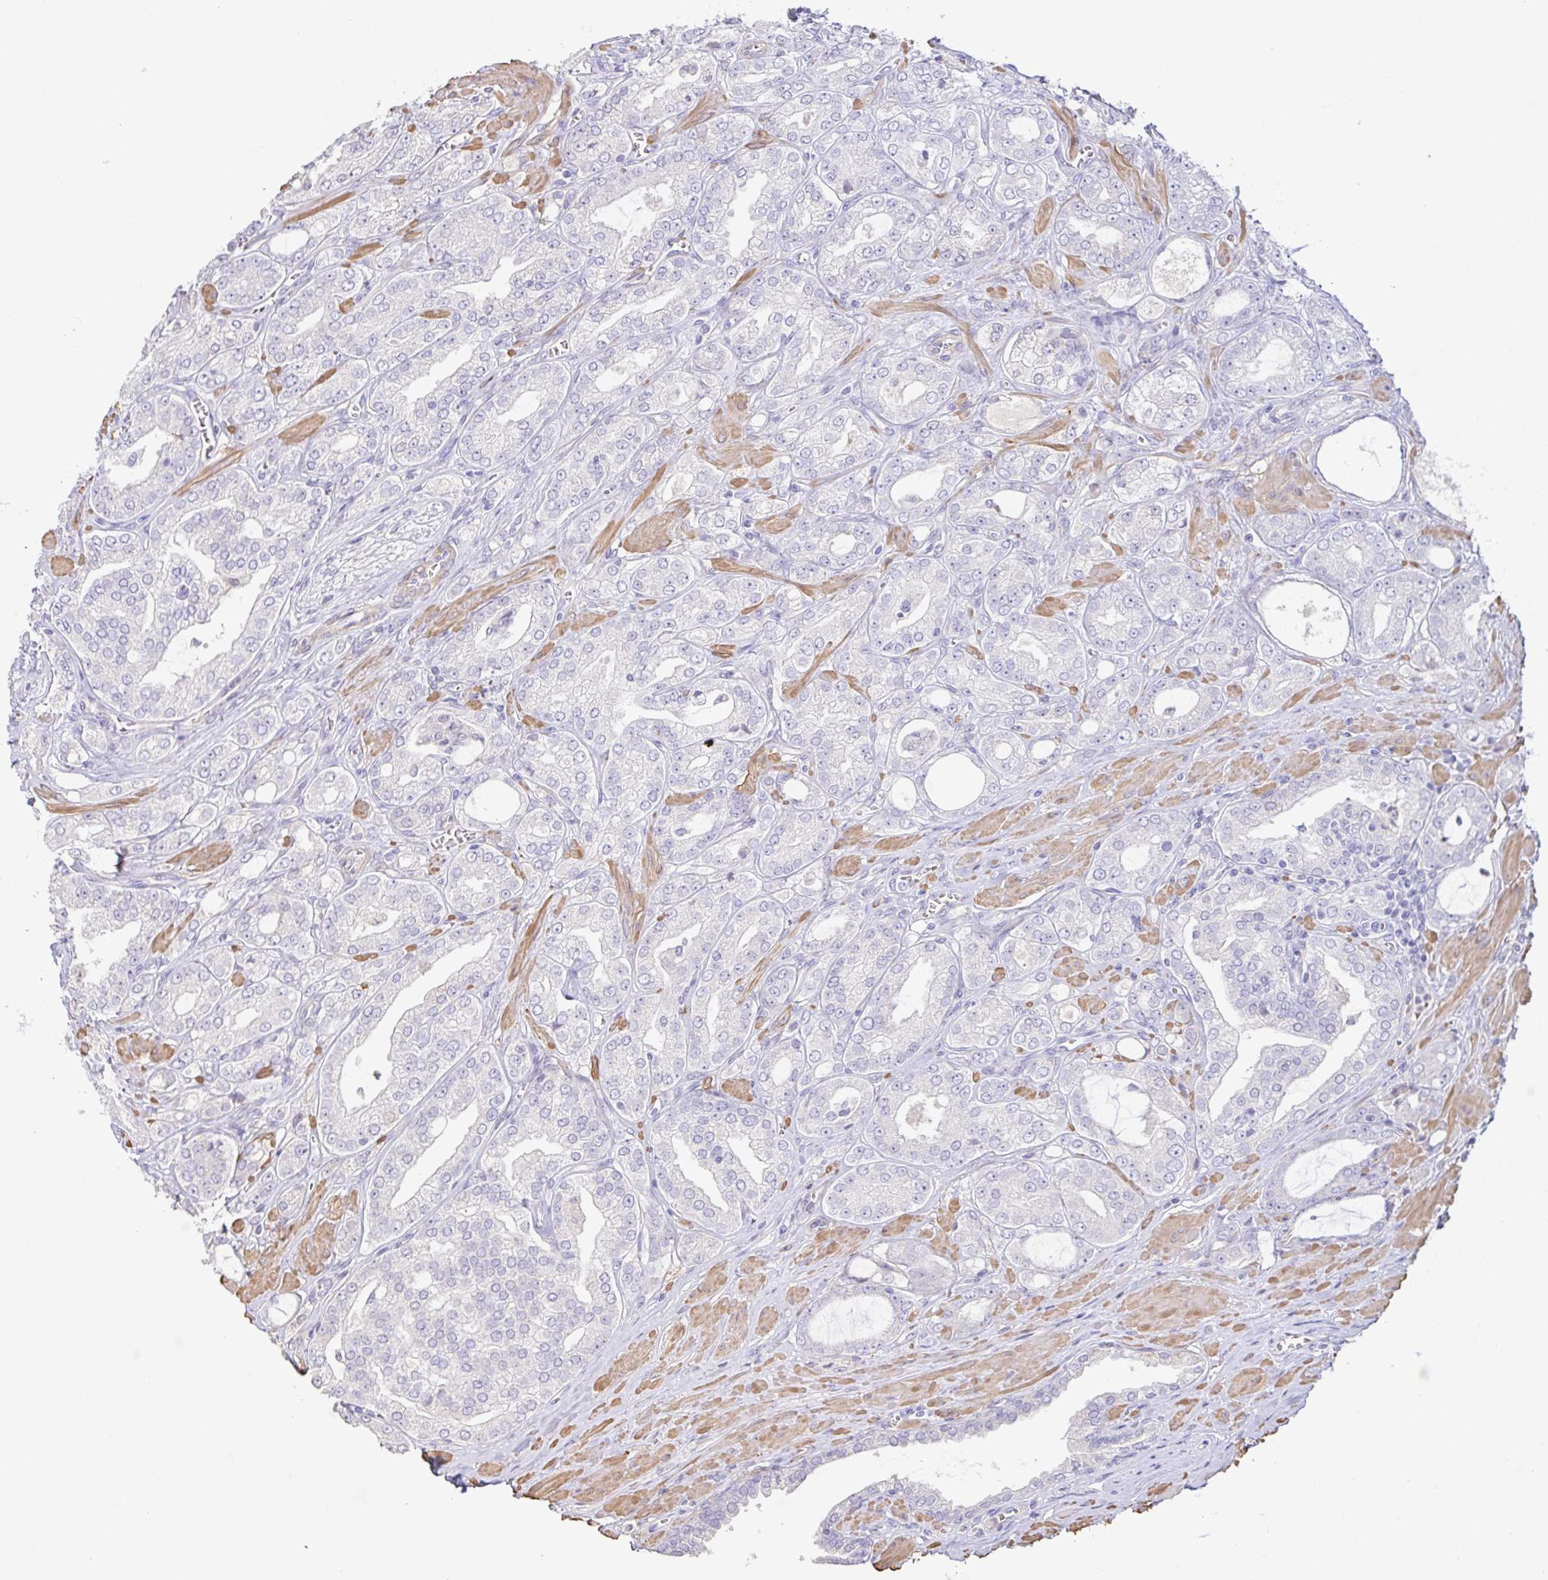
{"staining": {"intensity": "negative", "quantity": "none", "location": "none"}, "tissue": "prostate cancer", "cell_type": "Tumor cells", "image_type": "cancer", "snomed": [{"axis": "morphology", "description": "Adenocarcinoma, High grade"}, {"axis": "topography", "description": "Prostate"}], "caption": "Immunohistochemistry (IHC) micrograph of neoplastic tissue: human prostate cancer (high-grade adenocarcinoma) stained with DAB (3,3'-diaminobenzidine) exhibits no significant protein expression in tumor cells.", "gene": "PYGM", "patient": {"sex": "male", "age": 66}}